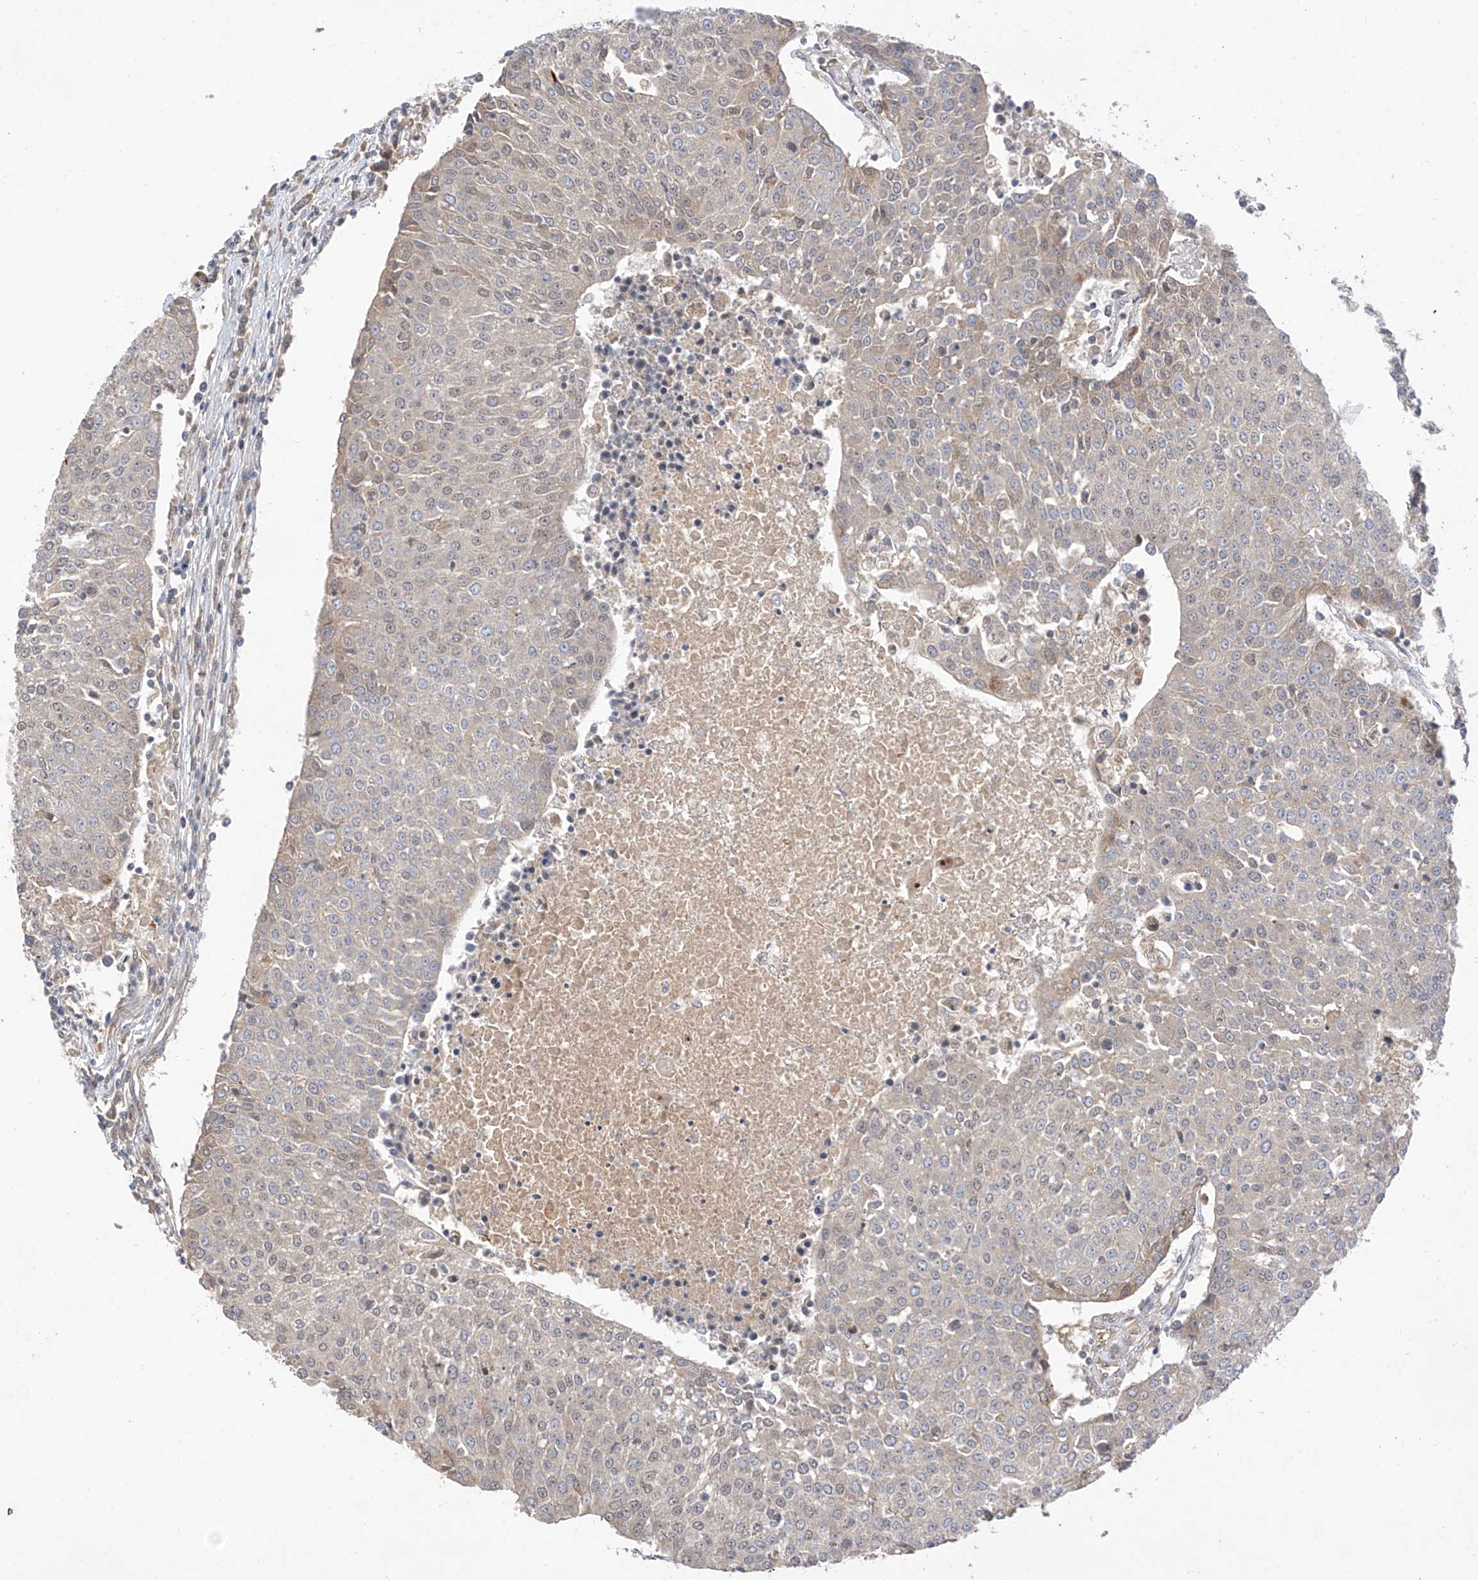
{"staining": {"intensity": "negative", "quantity": "none", "location": "none"}, "tissue": "urothelial cancer", "cell_type": "Tumor cells", "image_type": "cancer", "snomed": [{"axis": "morphology", "description": "Urothelial carcinoma, High grade"}, {"axis": "topography", "description": "Urinary bladder"}], "caption": "The immunohistochemistry micrograph has no significant positivity in tumor cells of urothelial carcinoma (high-grade) tissue. The staining is performed using DAB brown chromogen with nuclei counter-stained in using hematoxylin.", "gene": "MRTFA", "patient": {"sex": "female", "age": 85}}